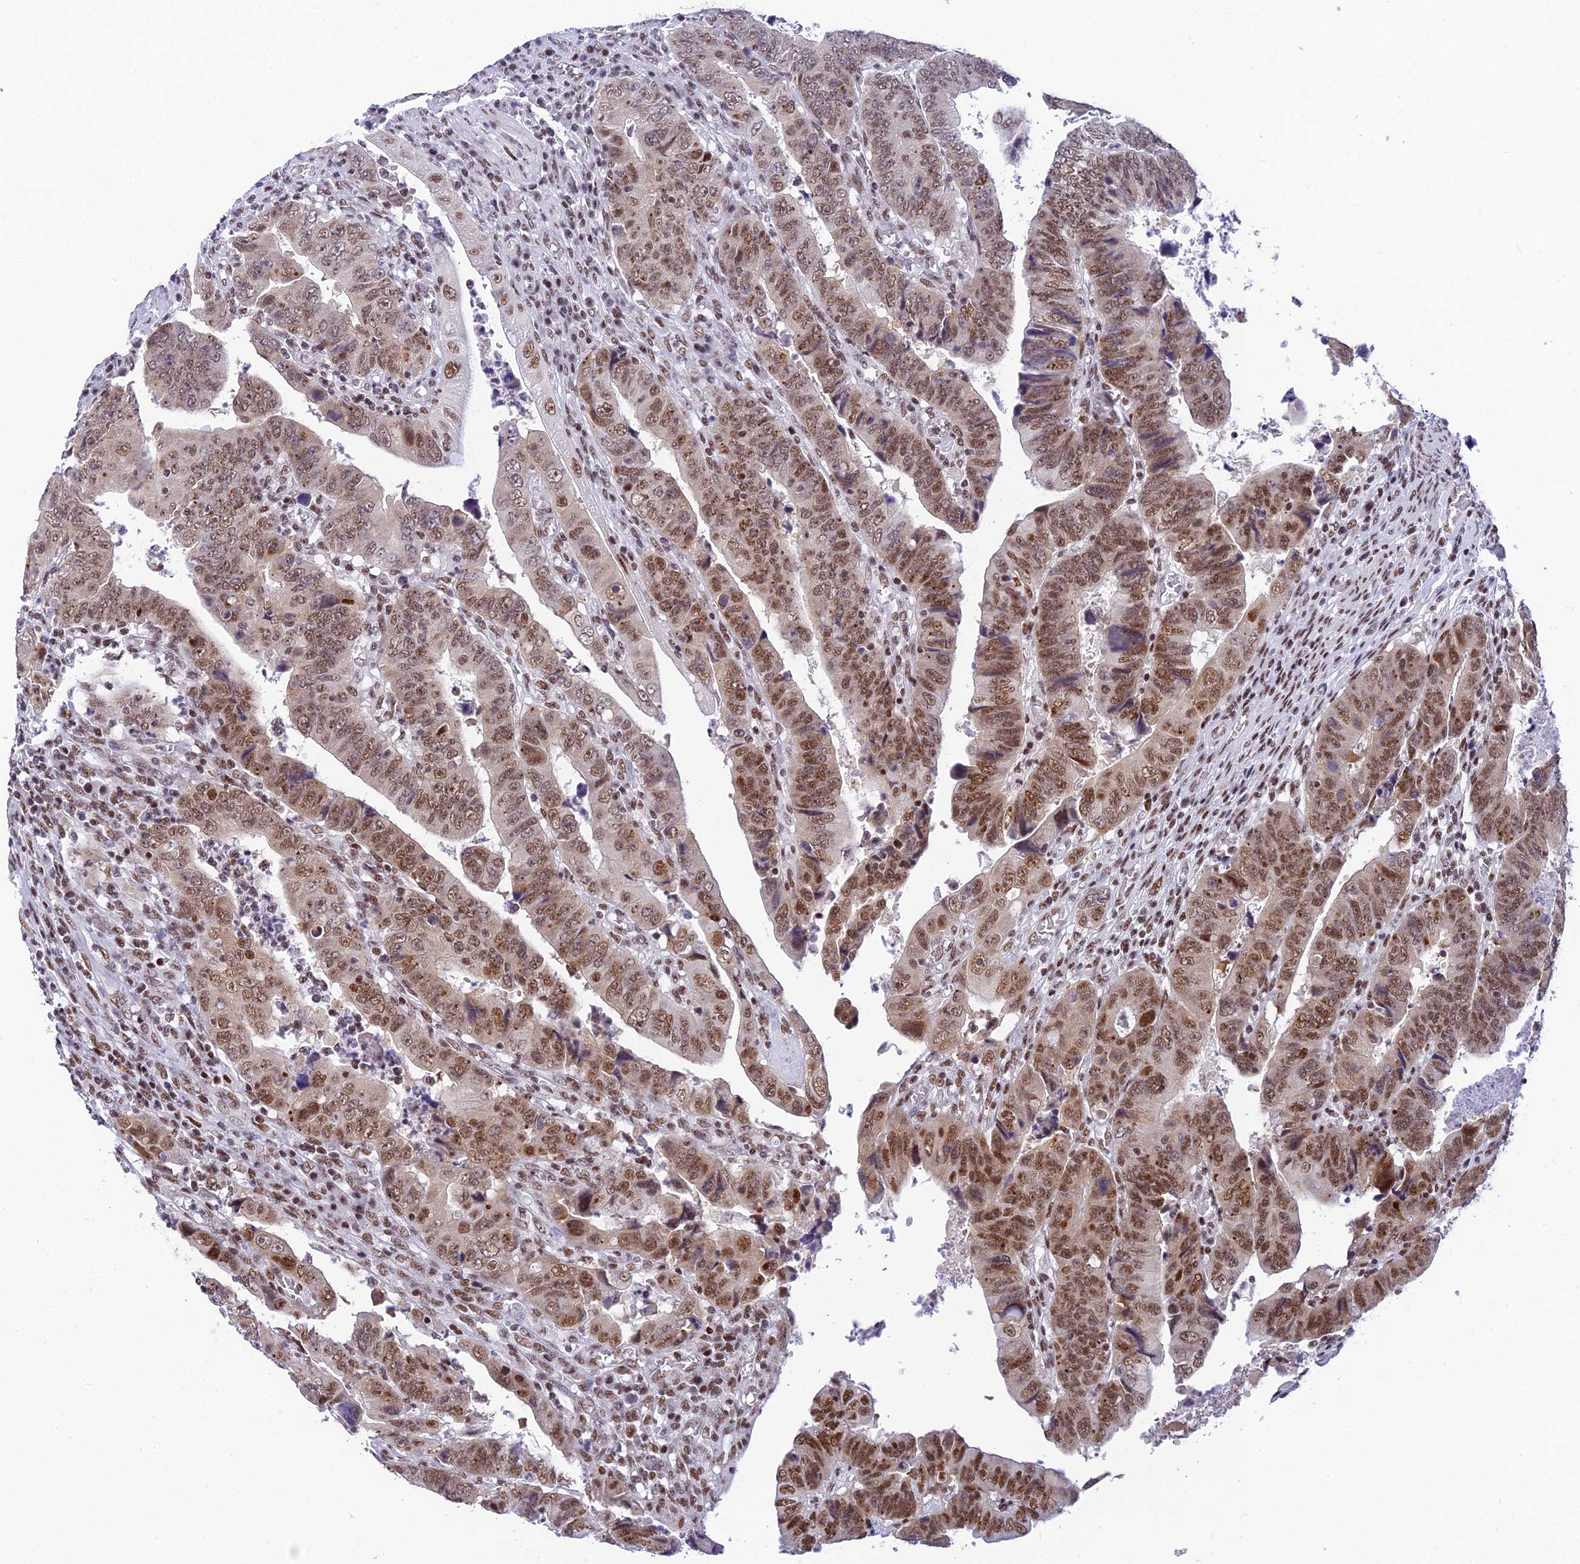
{"staining": {"intensity": "moderate", "quantity": ">75%", "location": "nuclear"}, "tissue": "colorectal cancer", "cell_type": "Tumor cells", "image_type": "cancer", "snomed": [{"axis": "morphology", "description": "Normal tissue, NOS"}, {"axis": "morphology", "description": "Adenocarcinoma, NOS"}, {"axis": "topography", "description": "Rectum"}], "caption": "Tumor cells show medium levels of moderate nuclear expression in about >75% of cells in colorectal adenocarcinoma. (IHC, brightfield microscopy, high magnification).", "gene": "USP22", "patient": {"sex": "female", "age": 65}}